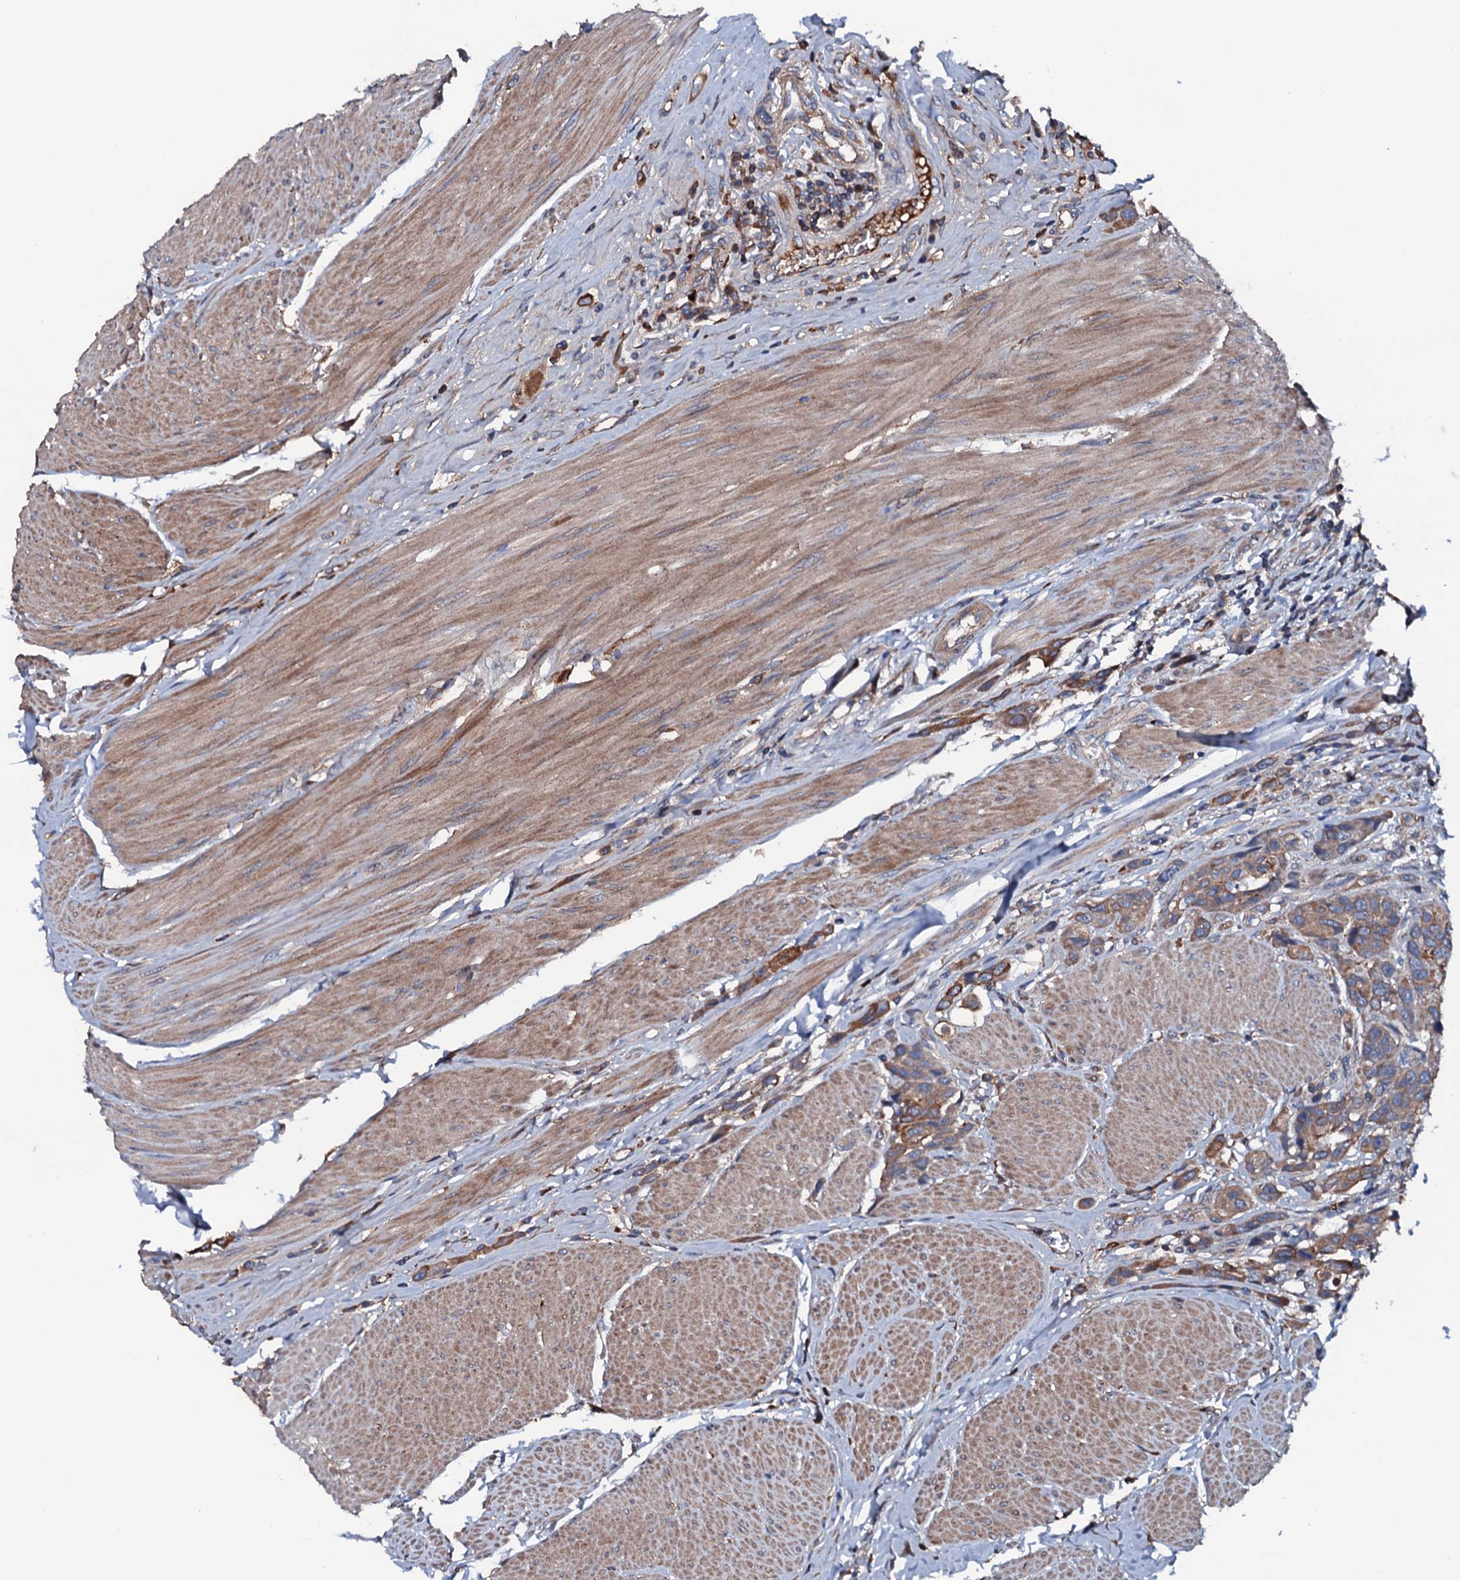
{"staining": {"intensity": "strong", "quantity": ">75%", "location": "cytoplasmic/membranous"}, "tissue": "urothelial cancer", "cell_type": "Tumor cells", "image_type": "cancer", "snomed": [{"axis": "morphology", "description": "Urothelial carcinoma, High grade"}, {"axis": "topography", "description": "Urinary bladder"}], "caption": "Urothelial cancer stained with a brown dye exhibits strong cytoplasmic/membranous positive expression in about >75% of tumor cells.", "gene": "NEK1", "patient": {"sex": "male", "age": 50}}